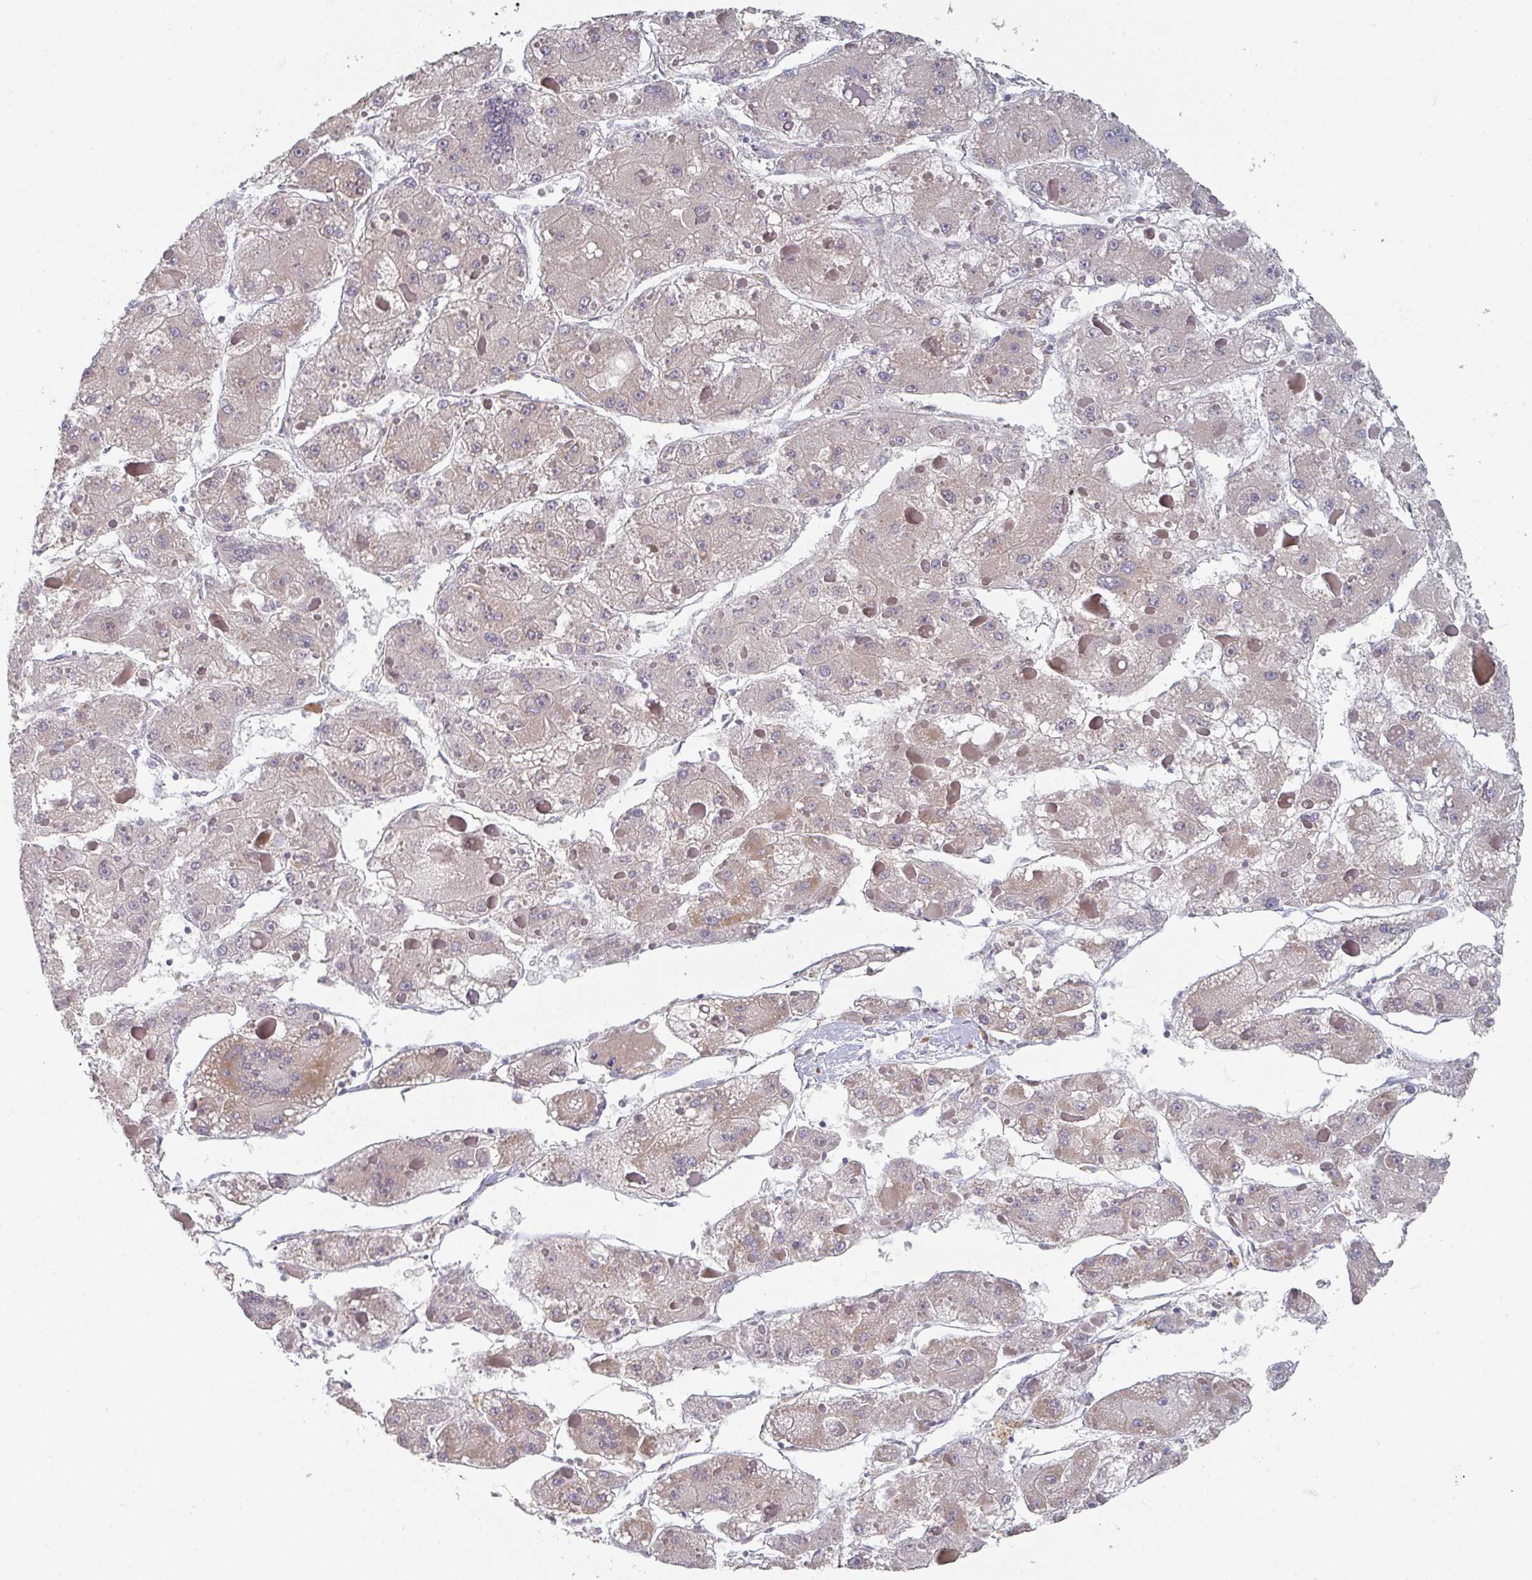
{"staining": {"intensity": "negative", "quantity": "none", "location": "none"}, "tissue": "liver cancer", "cell_type": "Tumor cells", "image_type": "cancer", "snomed": [{"axis": "morphology", "description": "Carcinoma, Hepatocellular, NOS"}, {"axis": "topography", "description": "Liver"}], "caption": "Liver hepatocellular carcinoma stained for a protein using IHC exhibits no positivity tumor cells.", "gene": "ELOVL1", "patient": {"sex": "female", "age": 73}}